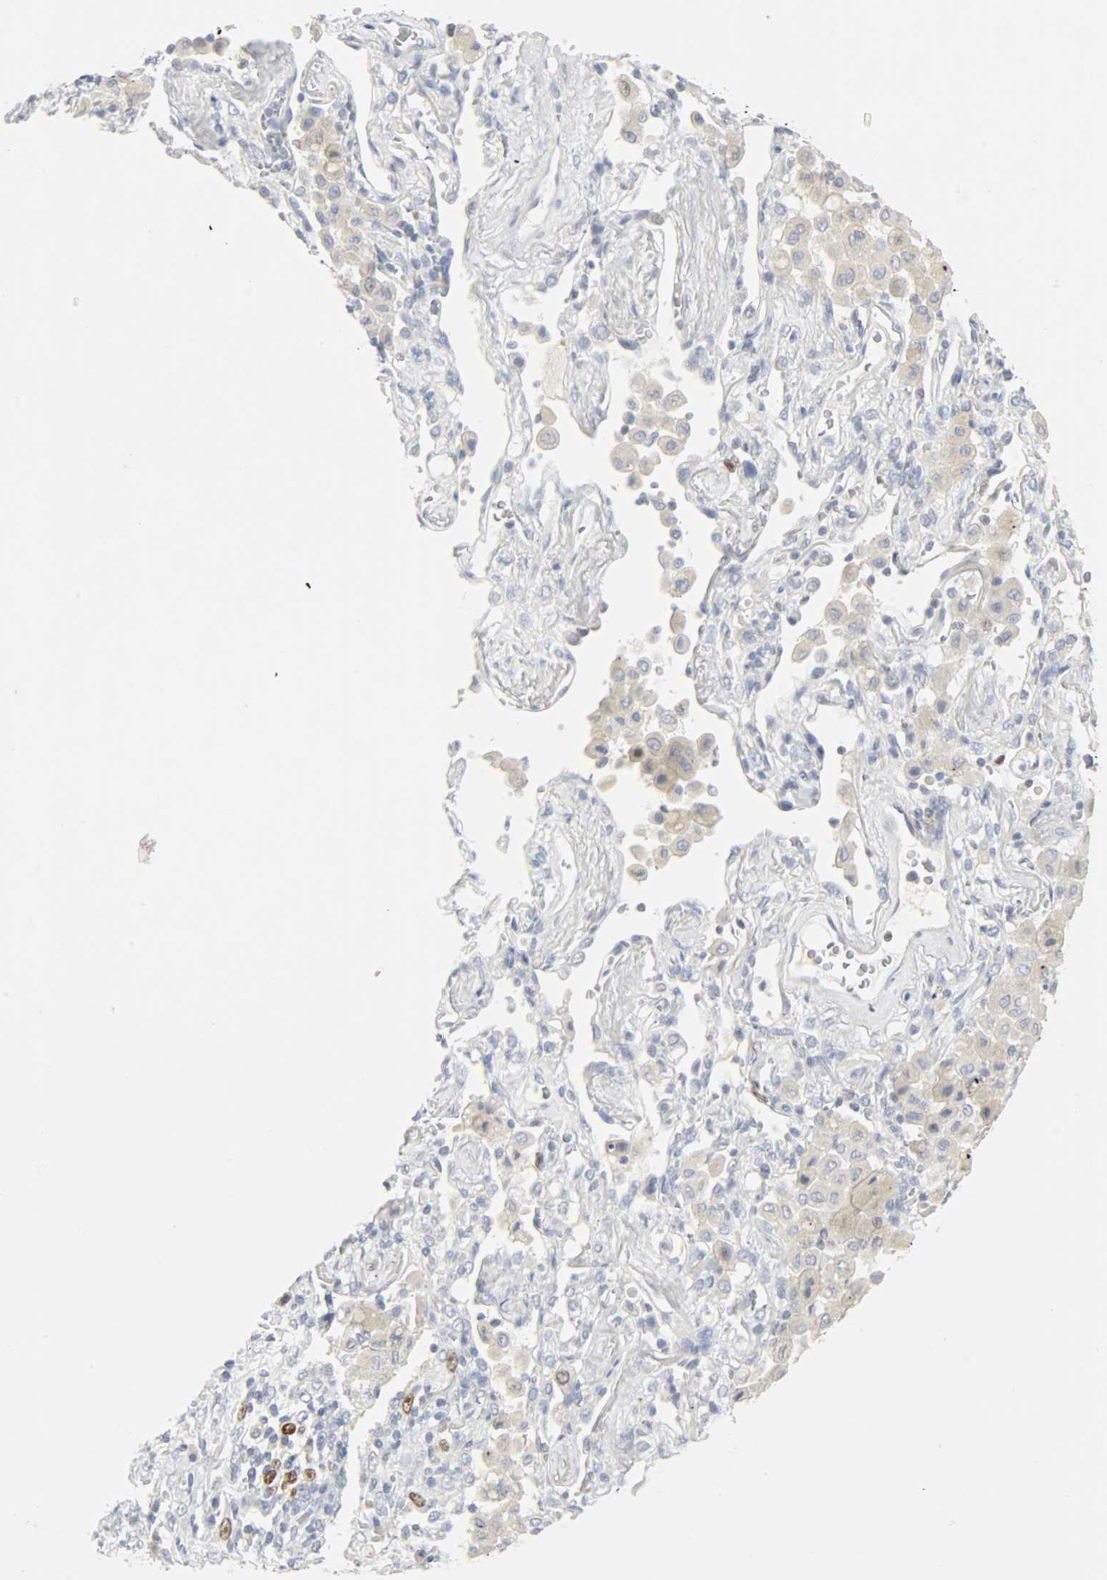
{"staining": {"intensity": "negative", "quantity": "none", "location": "none"}, "tissue": "lung cancer", "cell_type": "Tumor cells", "image_type": "cancer", "snomed": [{"axis": "morphology", "description": "Squamous cell carcinoma, NOS"}, {"axis": "topography", "description": "Lung"}], "caption": "A micrograph of squamous cell carcinoma (lung) stained for a protein demonstrates no brown staining in tumor cells.", "gene": "HELLS", "patient": {"sex": "female", "age": 67}}